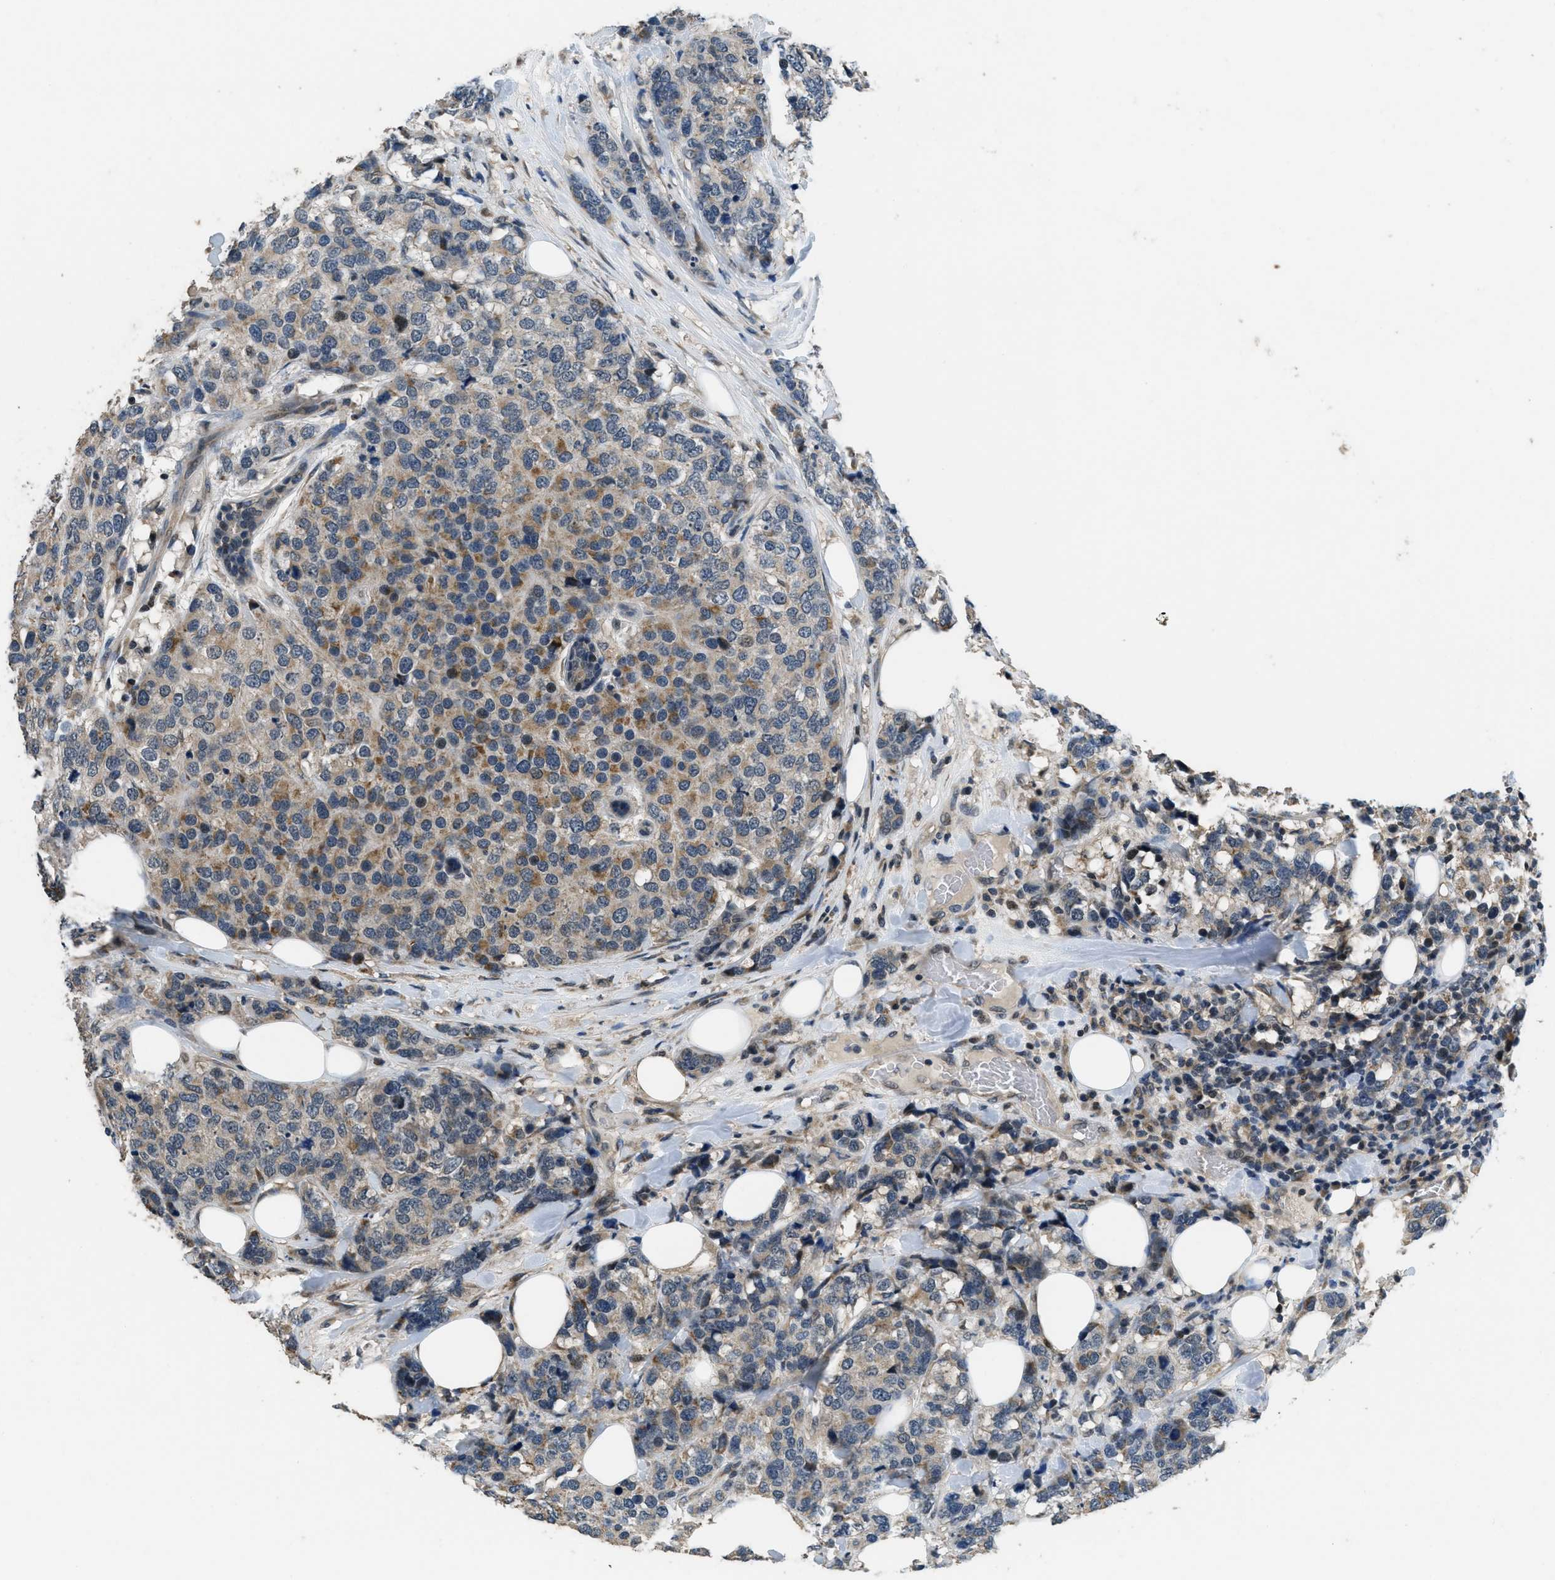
{"staining": {"intensity": "moderate", "quantity": "<25%", "location": "cytoplasmic/membranous"}, "tissue": "breast cancer", "cell_type": "Tumor cells", "image_type": "cancer", "snomed": [{"axis": "morphology", "description": "Lobular carcinoma"}, {"axis": "topography", "description": "Breast"}], "caption": "Human breast lobular carcinoma stained for a protein (brown) demonstrates moderate cytoplasmic/membranous positive expression in about <25% of tumor cells.", "gene": "NAT1", "patient": {"sex": "female", "age": 59}}